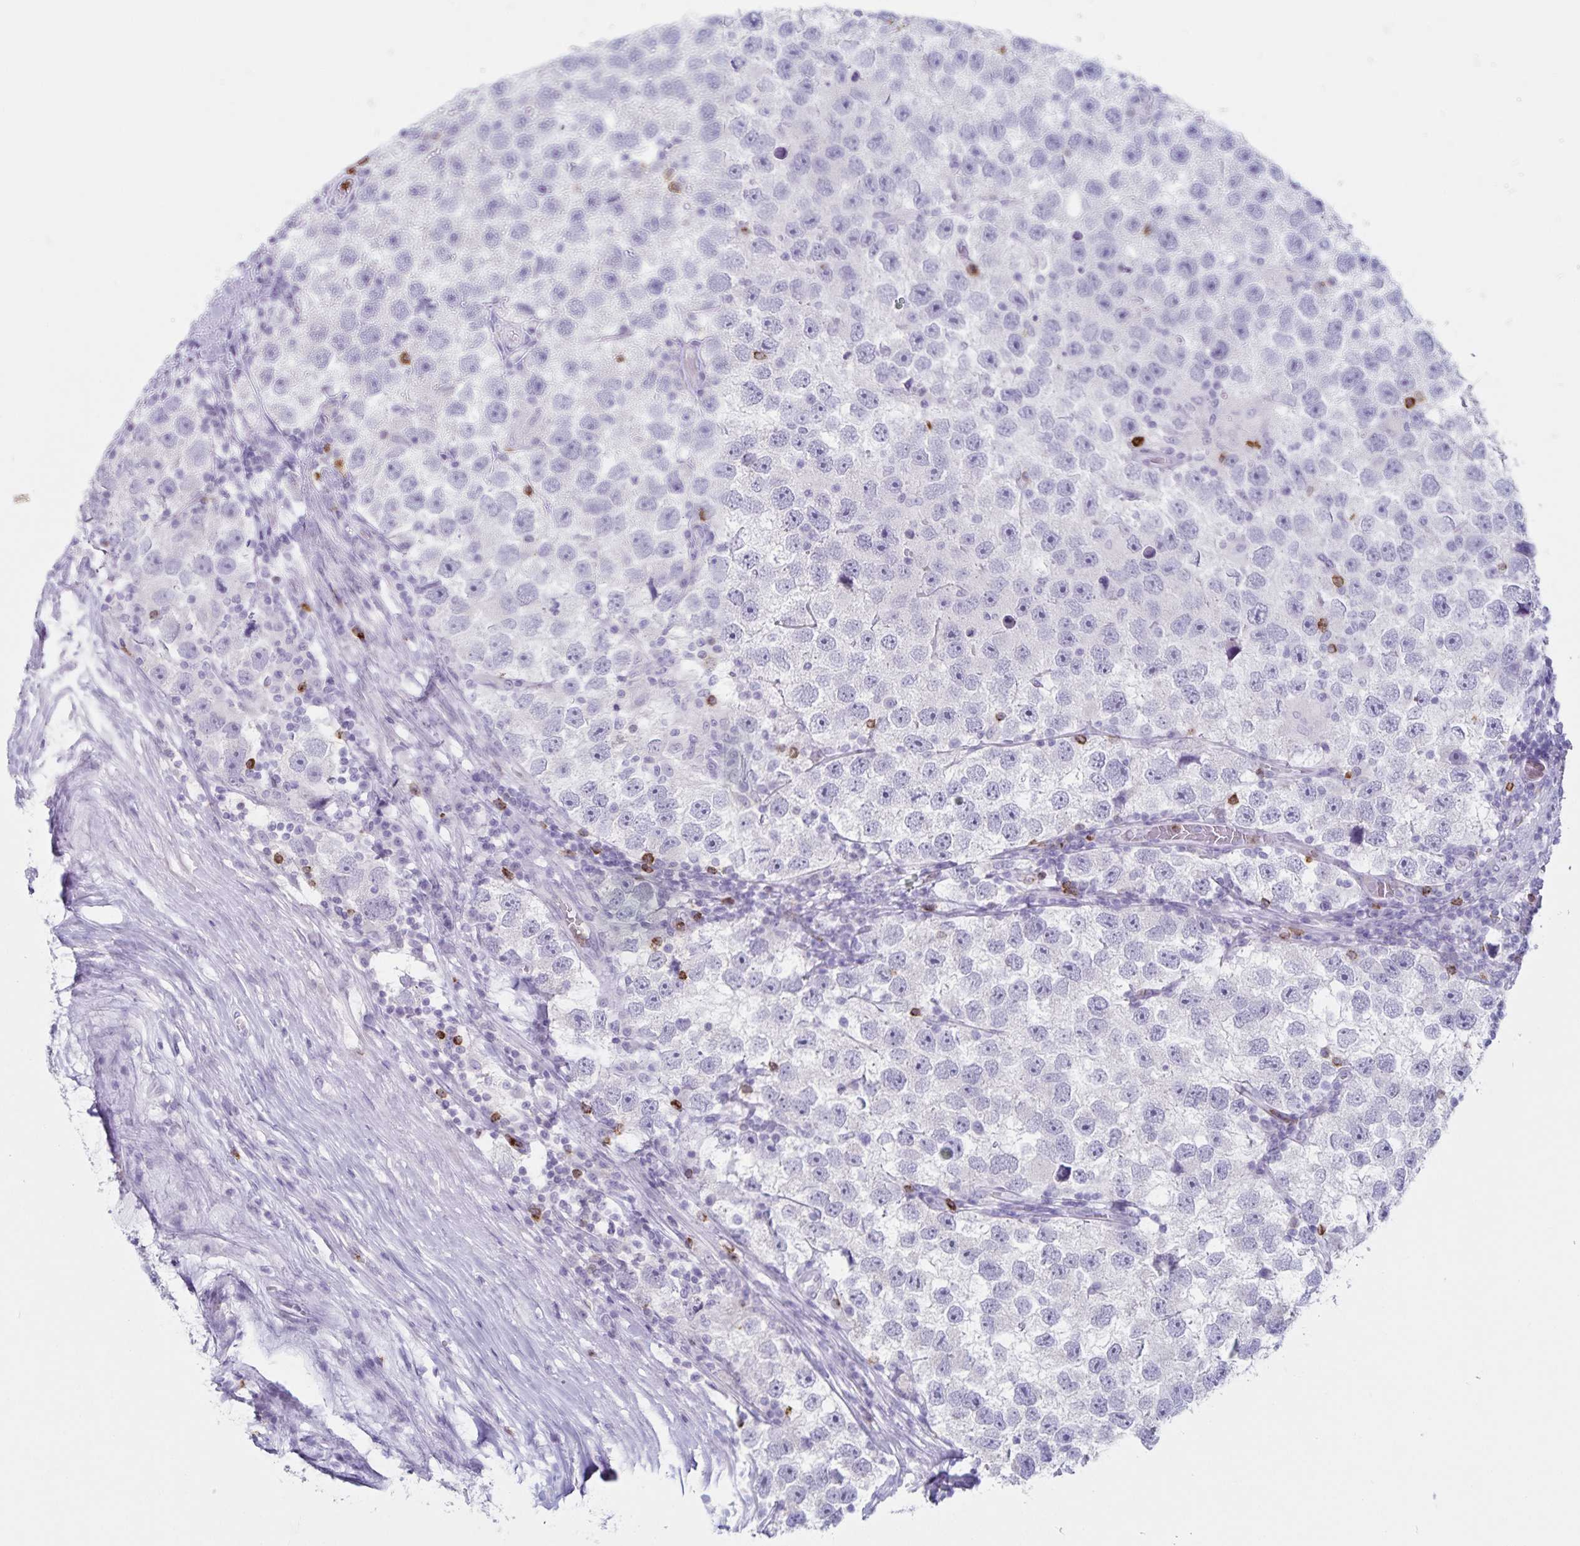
{"staining": {"intensity": "negative", "quantity": "none", "location": "none"}, "tissue": "testis cancer", "cell_type": "Tumor cells", "image_type": "cancer", "snomed": [{"axis": "morphology", "description": "Seminoma, NOS"}, {"axis": "topography", "description": "Testis"}], "caption": "High magnification brightfield microscopy of testis cancer (seminoma) stained with DAB (brown) and counterstained with hematoxylin (blue): tumor cells show no significant positivity. (Stains: DAB IHC with hematoxylin counter stain, Microscopy: brightfield microscopy at high magnification).", "gene": "GNLY", "patient": {"sex": "male", "age": 26}}